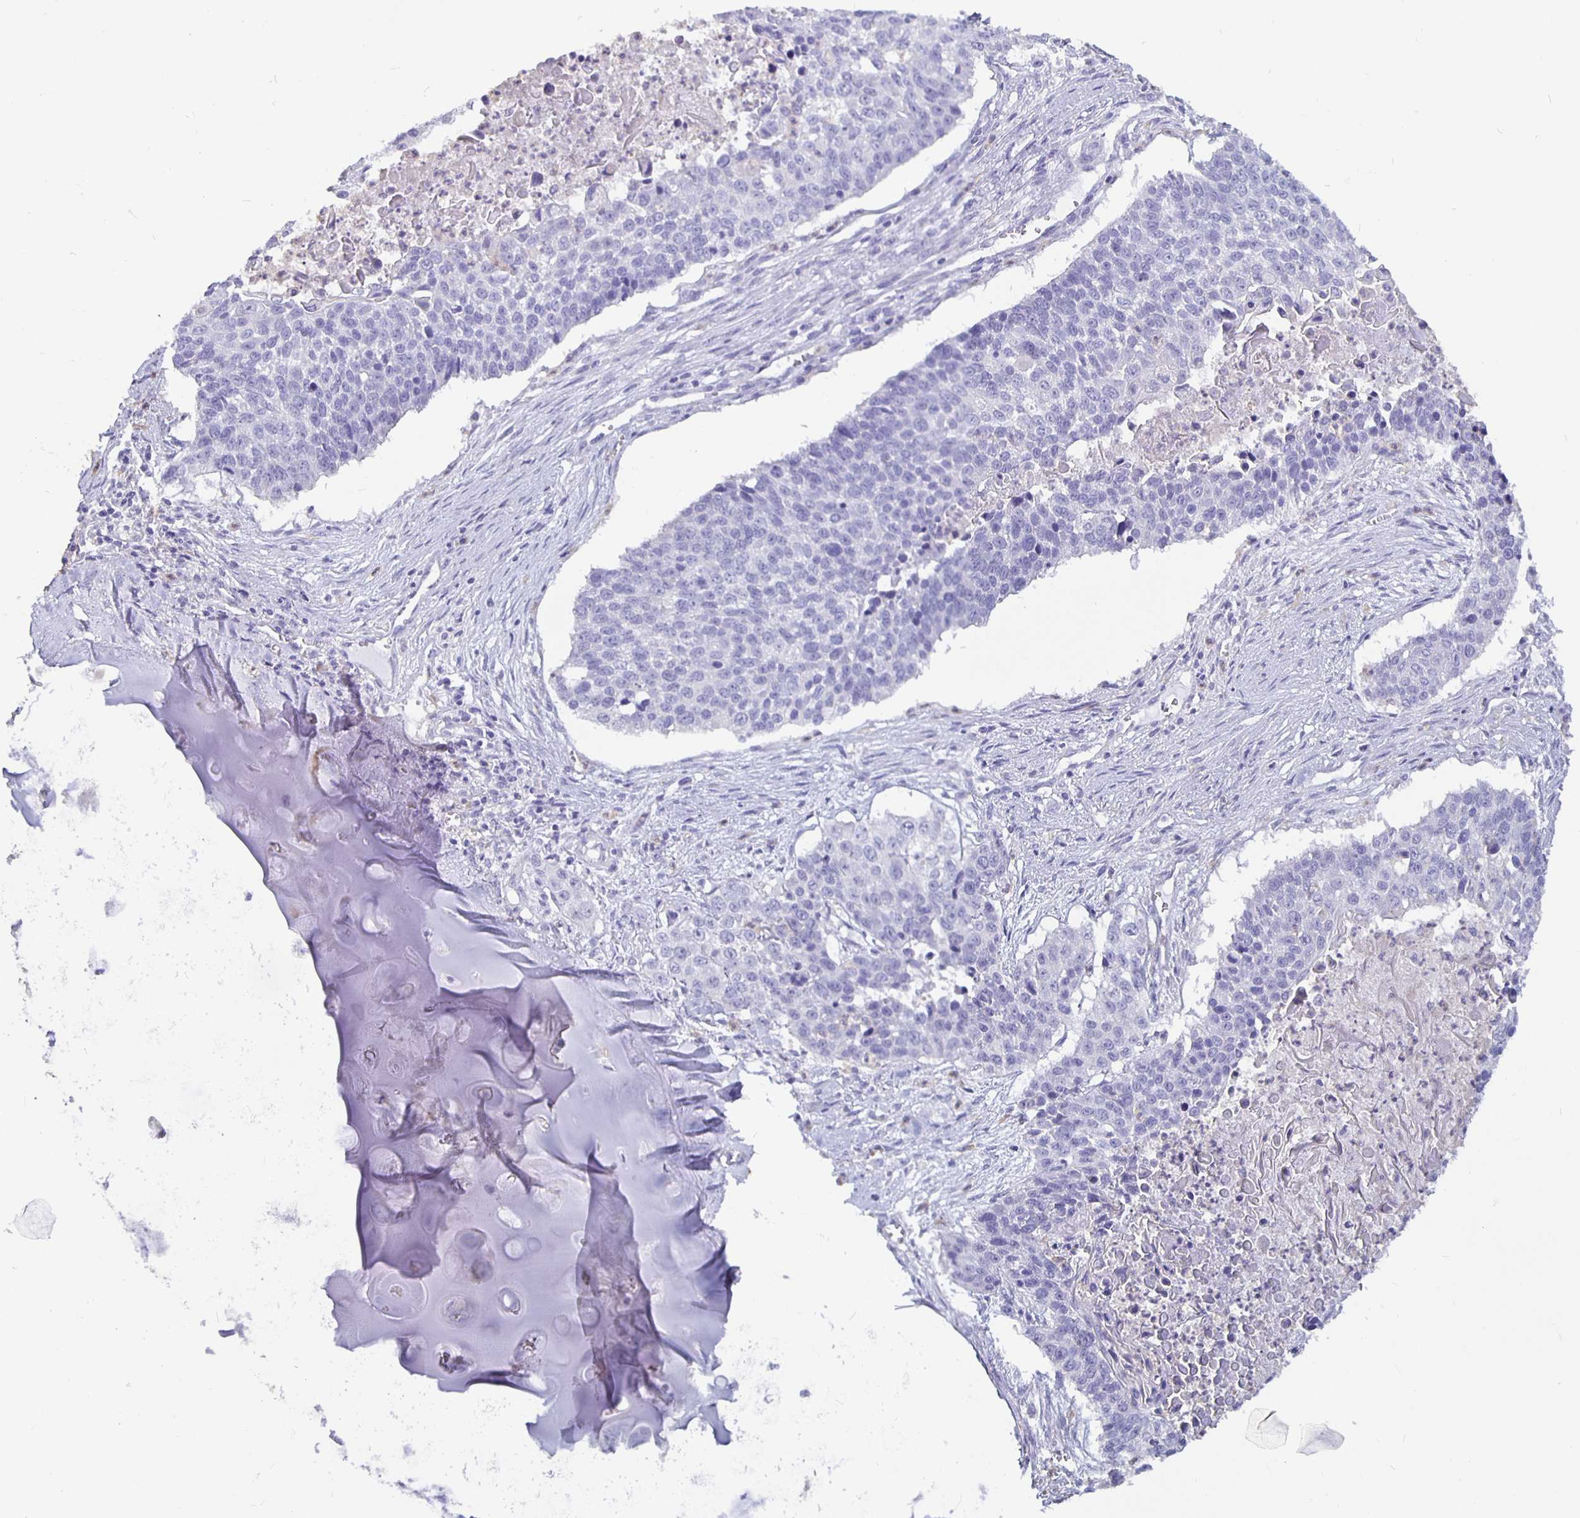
{"staining": {"intensity": "negative", "quantity": "none", "location": "none"}, "tissue": "lung cancer", "cell_type": "Tumor cells", "image_type": "cancer", "snomed": [{"axis": "morphology", "description": "Squamous cell carcinoma, NOS"}, {"axis": "morphology", "description": "Squamous cell carcinoma, metastatic, NOS"}, {"axis": "topography", "description": "Lung"}, {"axis": "topography", "description": "Pleura, NOS"}], "caption": "IHC micrograph of lung squamous cell carcinoma stained for a protein (brown), which demonstrates no staining in tumor cells. The staining is performed using DAB brown chromogen with nuclei counter-stained in using hematoxylin.", "gene": "GPX4", "patient": {"sex": "male", "age": 72}}